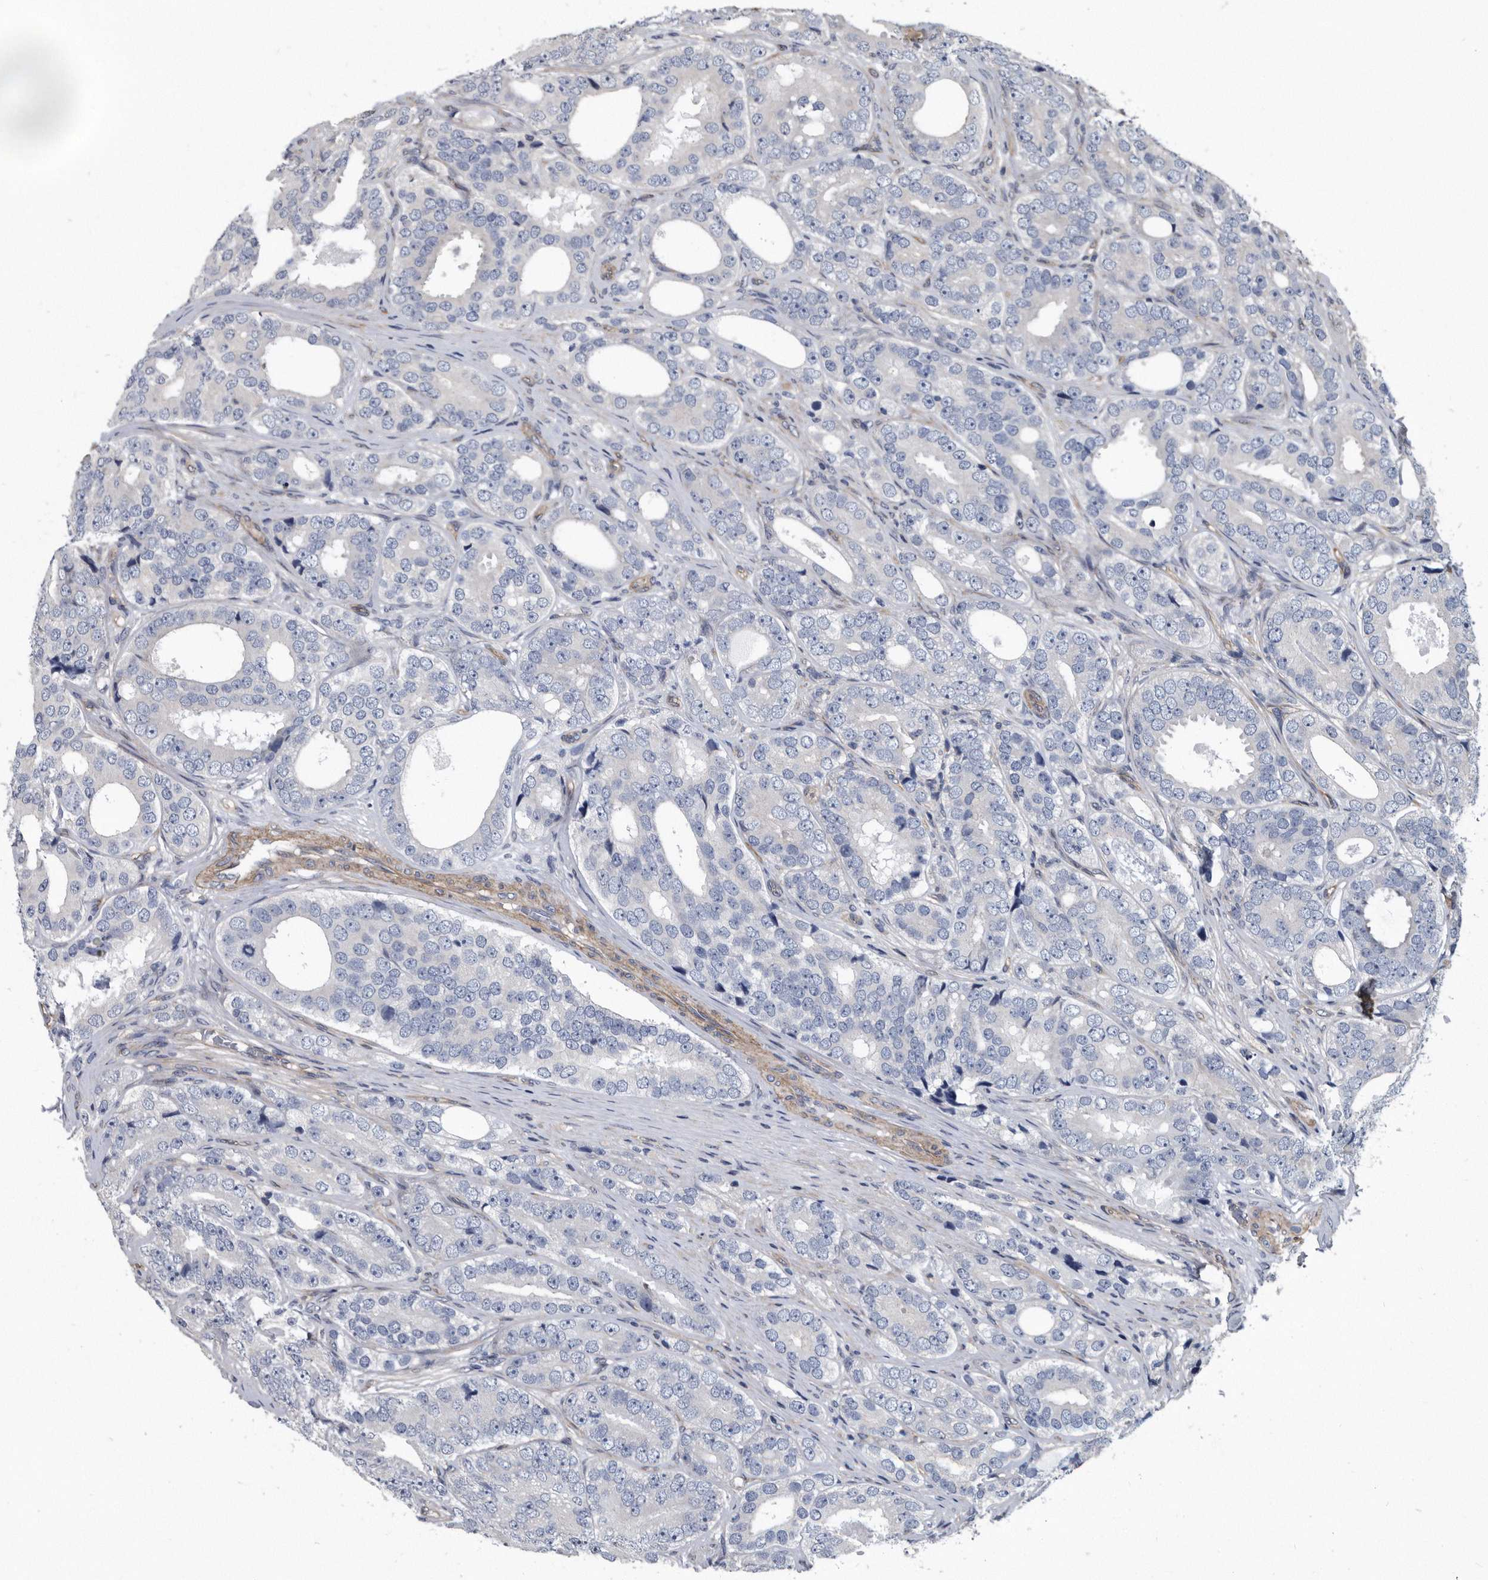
{"staining": {"intensity": "negative", "quantity": "none", "location": "none"}, "tissue": "prostate cancer", "cell_type": "Tumor cells", "image_type": "cancer", "snomed": [{"axis": "morphology", "description": "Adenocarcinoma, High grade"}, {"axis": "topography", "description": "Prostate"}], "caption": "DAB (3,3'-diaminobenzidine) immunohistochemical staining of human prostate cancer shows no significant positivity in tumor cells. The staining is performed using DAB (3,3'-diaminobenzidine) brown chromogen with nuclei counter-stained in using hematoxylin.", "gene": "ARMCX1", "patient": {"sex": "male", "age": 56}}